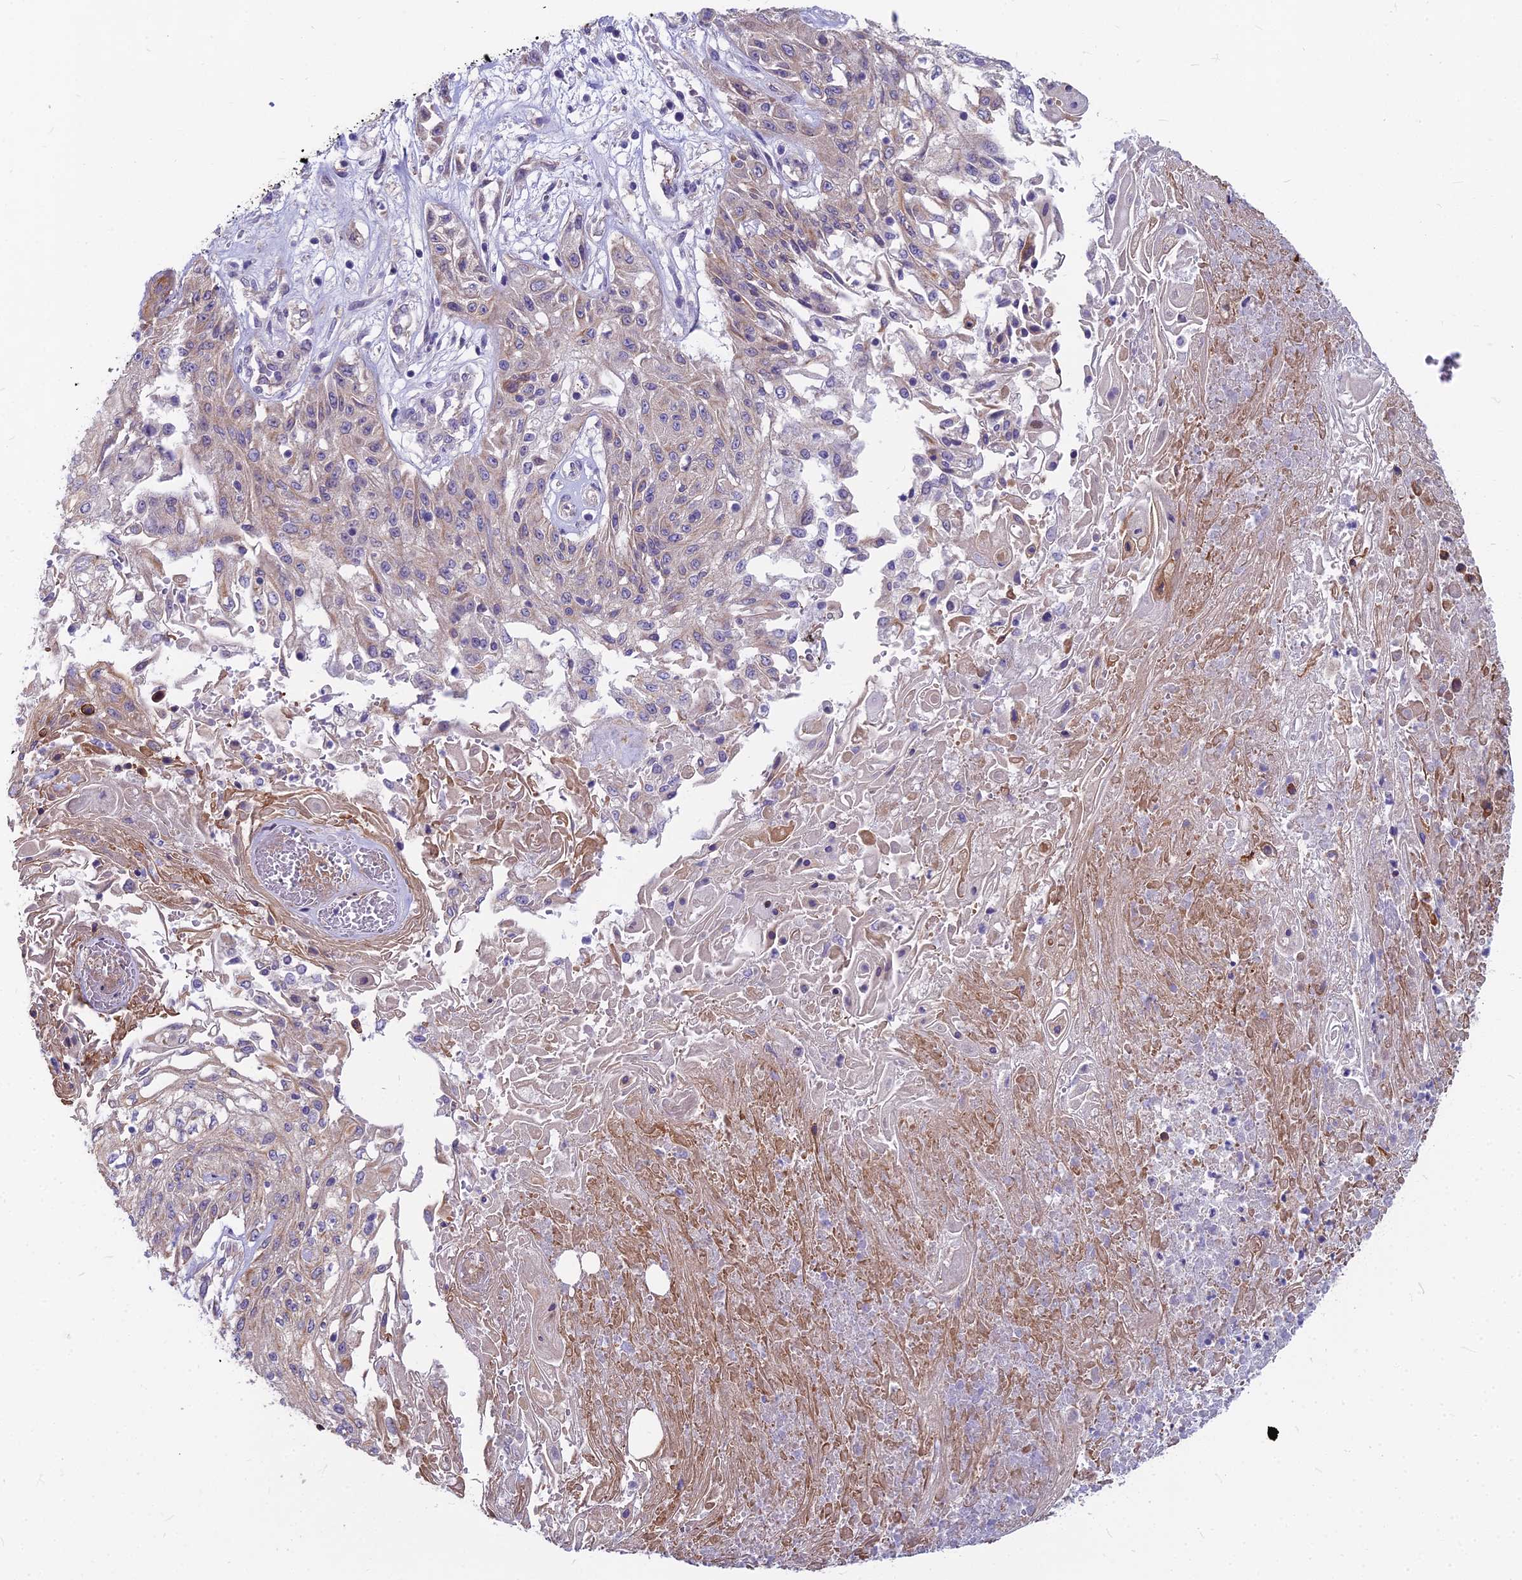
{"staining": {"intensity": "weak", "quantity": "25%-75%", "location": "cytoplasmic/membranous"}, "tissue": "skin cancer", "cell_type": "Tumor cells", "image_type": "cancer", "snomed": [{"axis": "morphology", "description": "Squamous cell carcinoma, NOS"}, {"axis": "morphology", "description": "Squamous cell carcinoma, metastatic, NOS"}, {"axis": "topography", "description": "Skin"}, {"axis": "topography", "description": "Lymph node"}], "caption": "Human squamous cell carcinoma (skin) stained with a brown dye exhibits weak cytoplasmic/membranous positive positivity in approximately 25%-75% of tumor cells.", "gene": "HLA-DOA", "patient": {"sex": "male", "age": 75}}